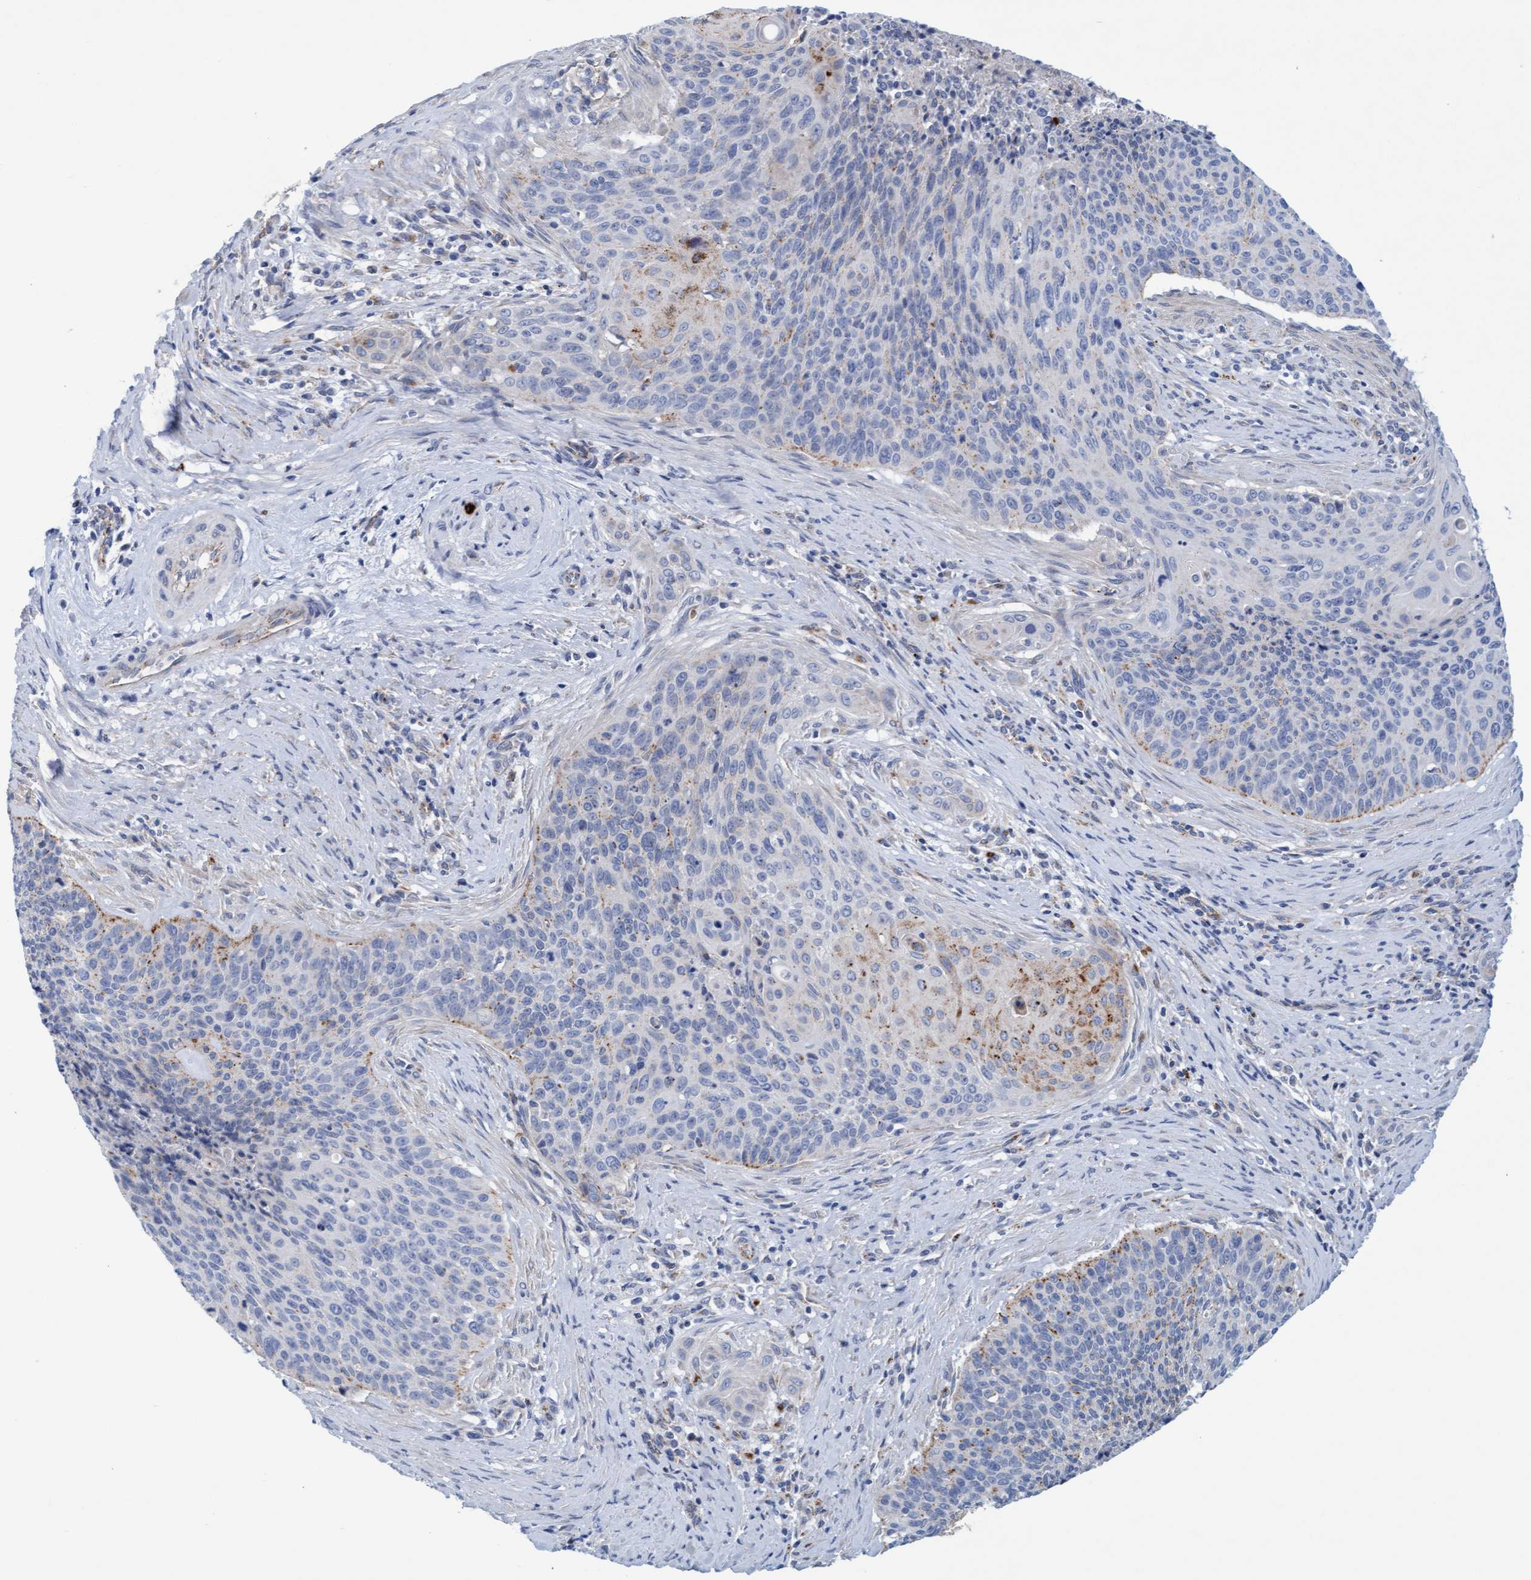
{"staining": {"intensity": "weak", "quantity": "<25%", "location": "cytoplasmic/membranous"}, "tissue": "cervical cancer", "cell_type": "Tumor cells", "image_type": "cancer", "snomed": [{"axis": "morphology", "description": "Squamous cell carcinoma, NOS"}, {"axis": "topography", "description": "Cervix"}], "caption": "Cervical cancer was stained to show a protein in brown. There is no significant expression in tumor cells.", "gene": "SGSH", "patient": {"sex": "female", "age": 55}}